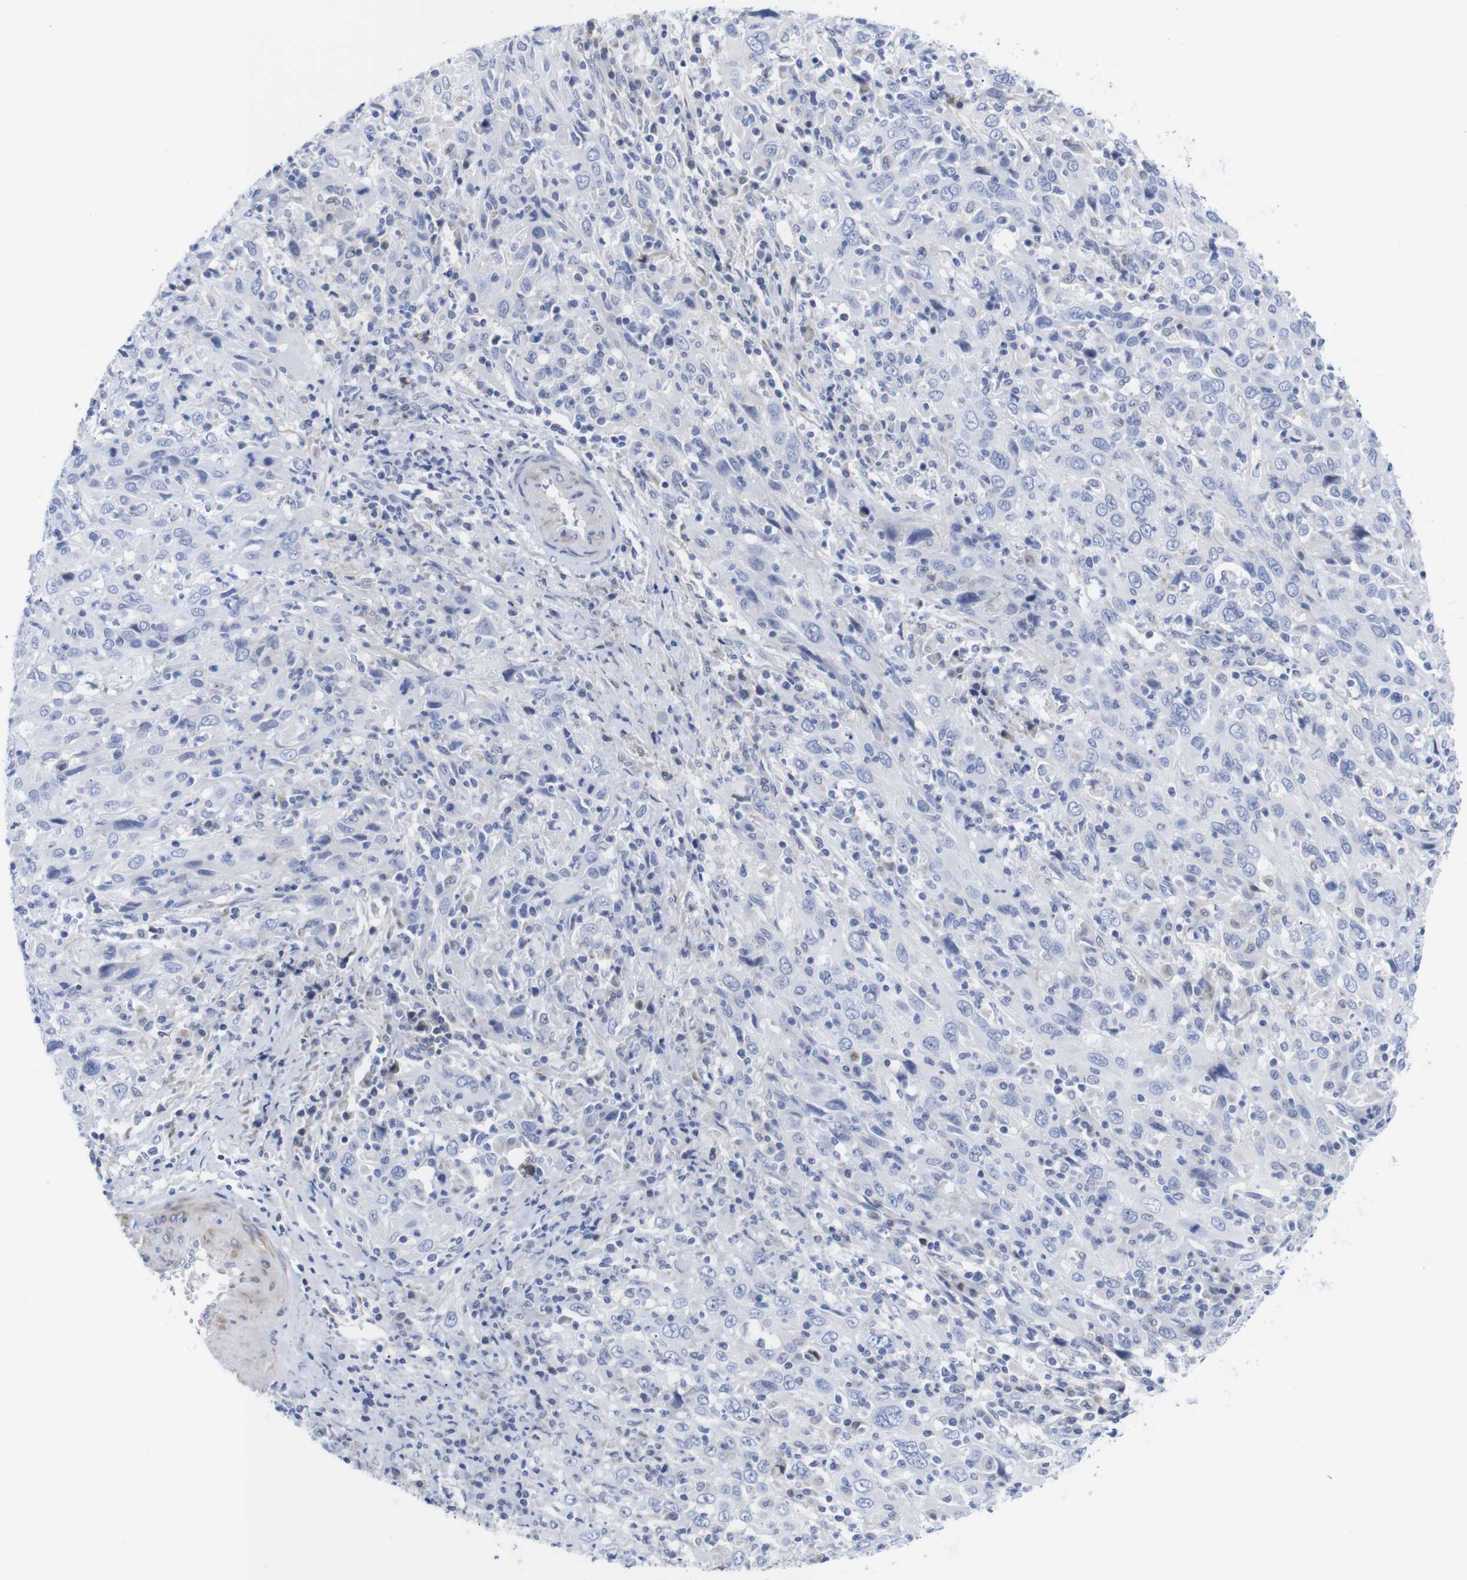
{"staining": {"intensity": "negative", "quantity": "none", "location": "none"}, "tissue": "cervical cancer", "cell_type": "Tumor cells", "image_type": "cancer", "snomed": [{"axis": "morphology", "description": "Squamous cell carcinoma, NOS"}, {"axis": "topography", "description": "Cervix"}], "caption": "This image is of squamous cell carcinoma (cervical) stained with IHC to label a protein in brown with the nuclei are counter-stained blue. There is no staining in tumor cells.", "gene": "LRRC55", "patient": {"sex": "female", "age": 46}}